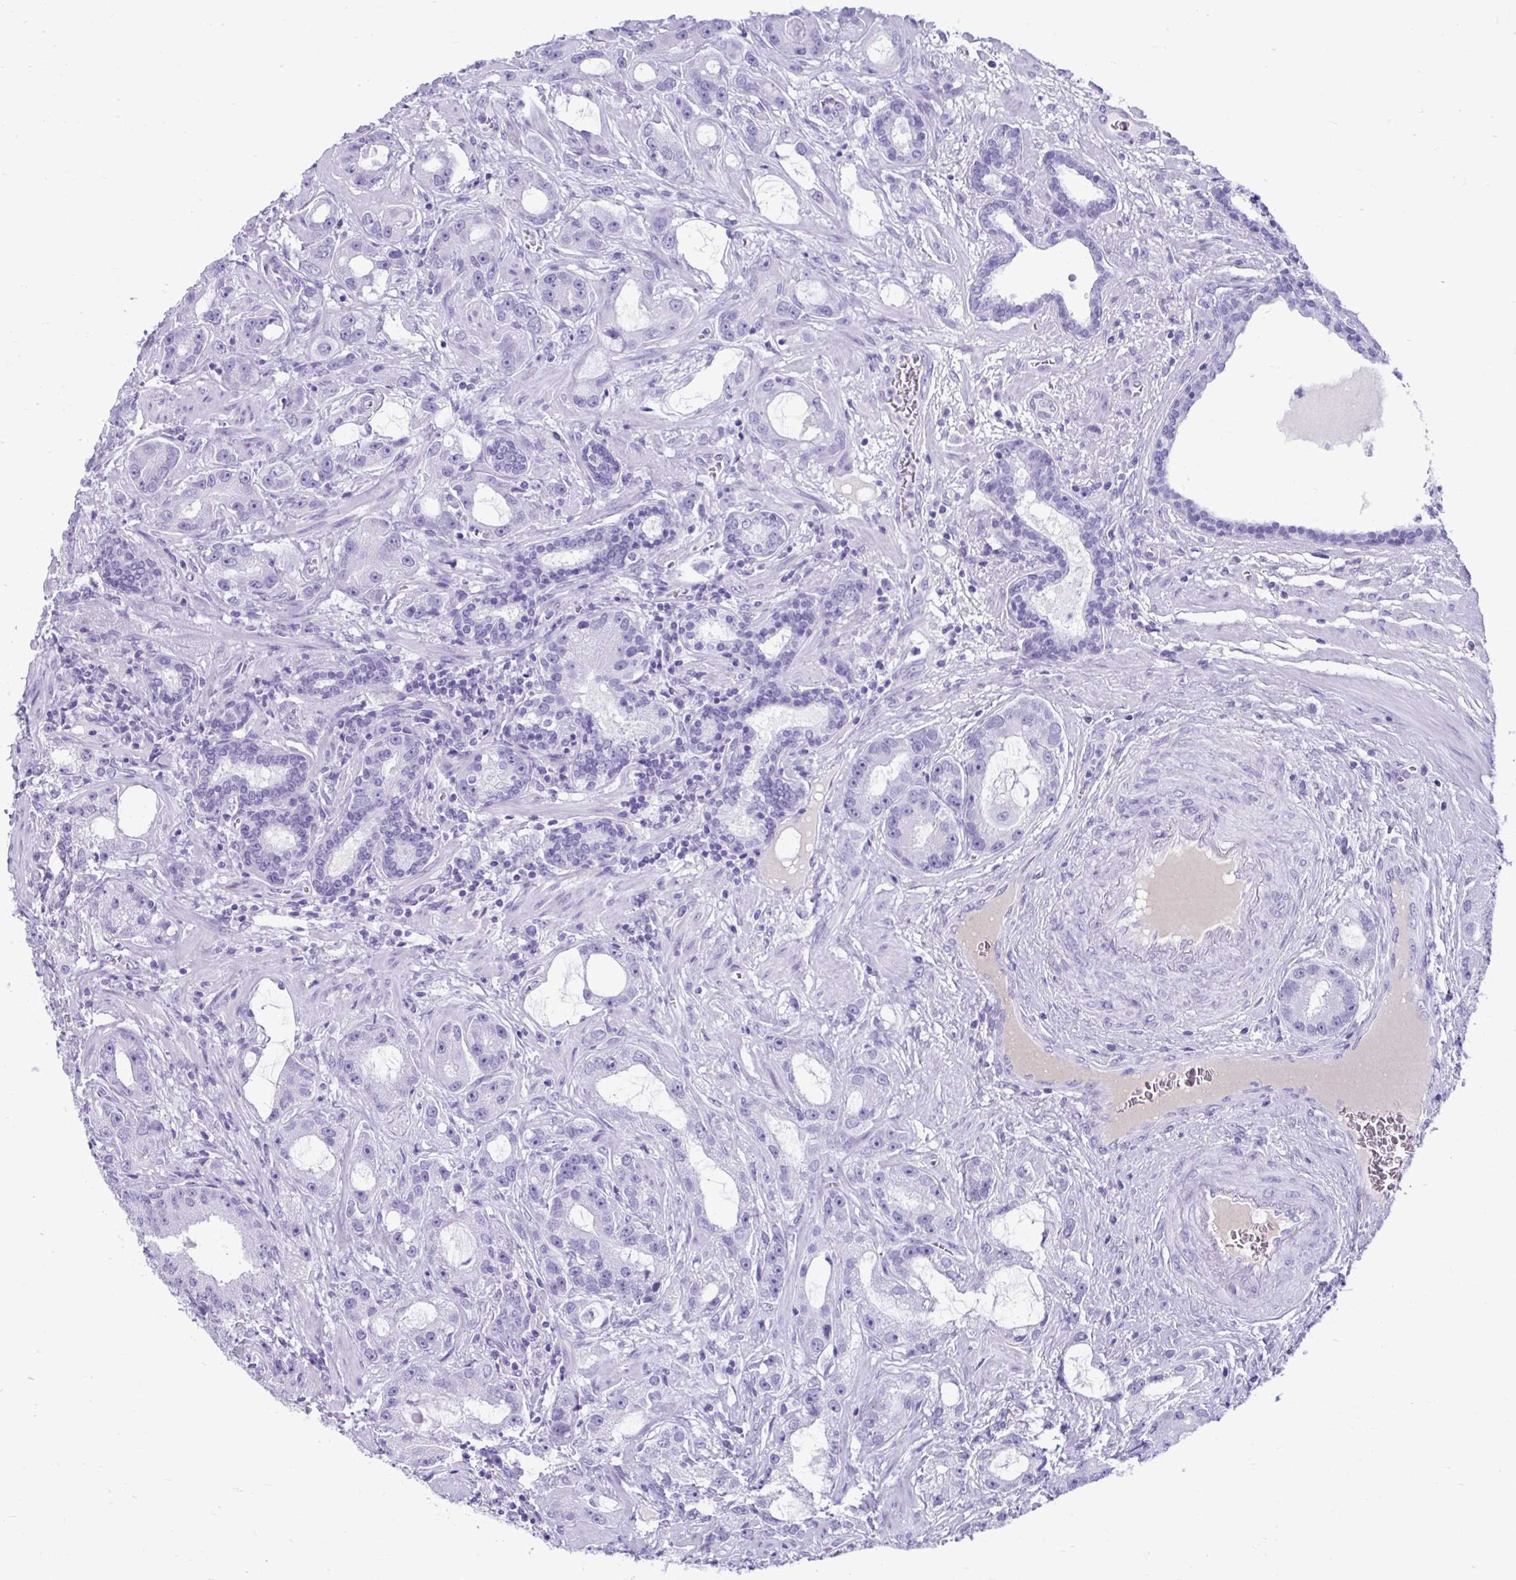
{"staining": {"intensity": "negative", "quantity": "none", "location": "none"}, "tissue": "prostate cancer", "cell_type": "Tumor cells", "image_type": "cancer", "snomed": [{"axis": "morphology", "description": "Adenocarcinoma, High grade"}, {"axis": "topography", "description": "Prostate"}], "caption": "DAB immunohistochemical staining of prostate cancer reveals no significant staining in tumor cells.", "gene": "SMIM9", "patient": {"sex": "male", "age": 65}}